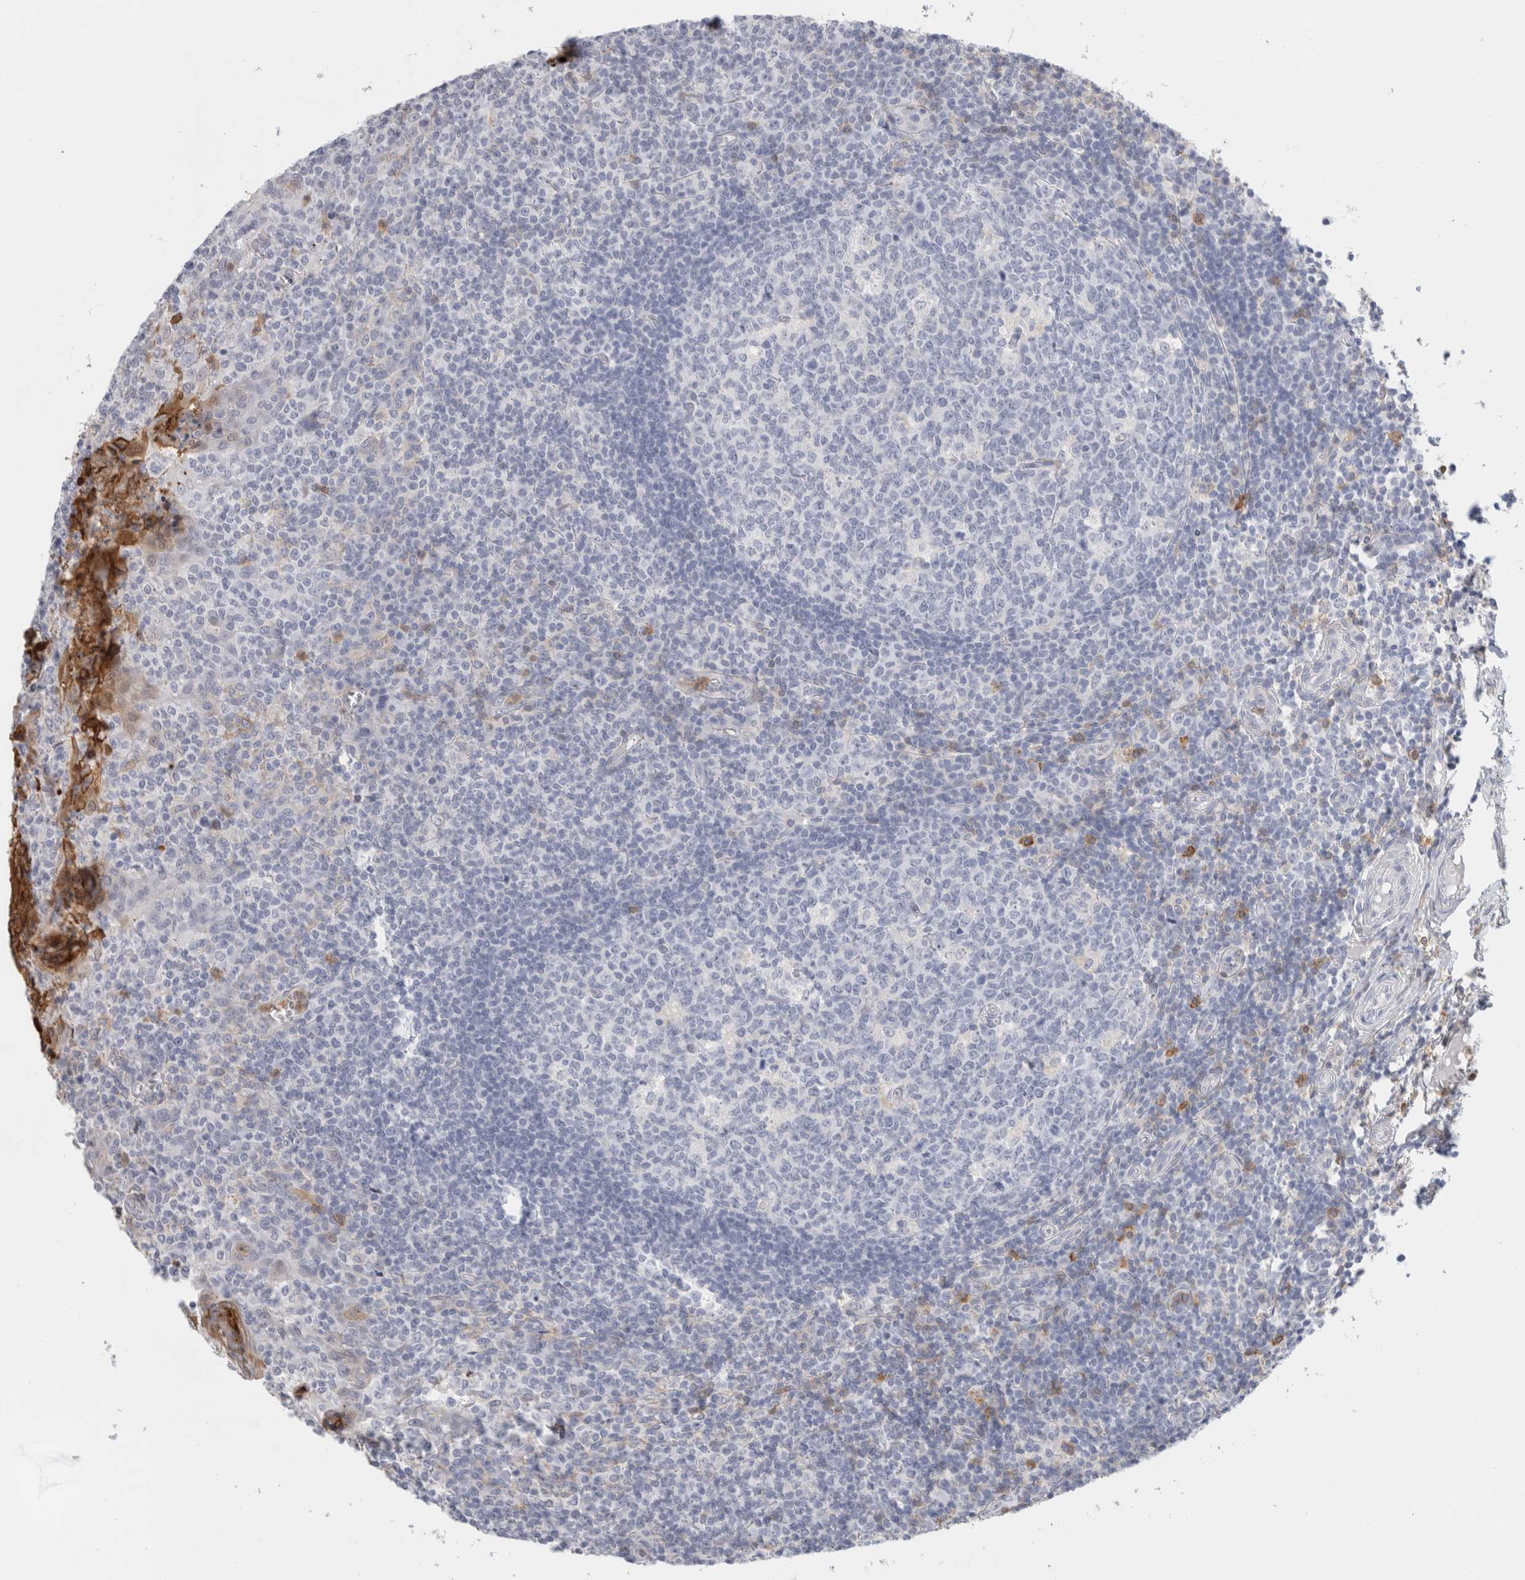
{"staining": {"intensity": "negative", "quantity": "none", "location": "none"}, "tissue": "tonsil", "cell_type": "Germinal center cells", "image_type": "normal", "snomed": [{"axis": "morphology", "description": "Normal tissue, NOS"}, {"axis": "topography", "description": "Tonsil"}], "caption": "This histopathology image is of normal tonsil stained with immunohistochemistry (IHC) to label a protein in brown with the nuclei are counter-stained blue. There is no expression in germinal center cells.", "gene": "P2RY2", "patient": {"sex": "female", "age": 19}}